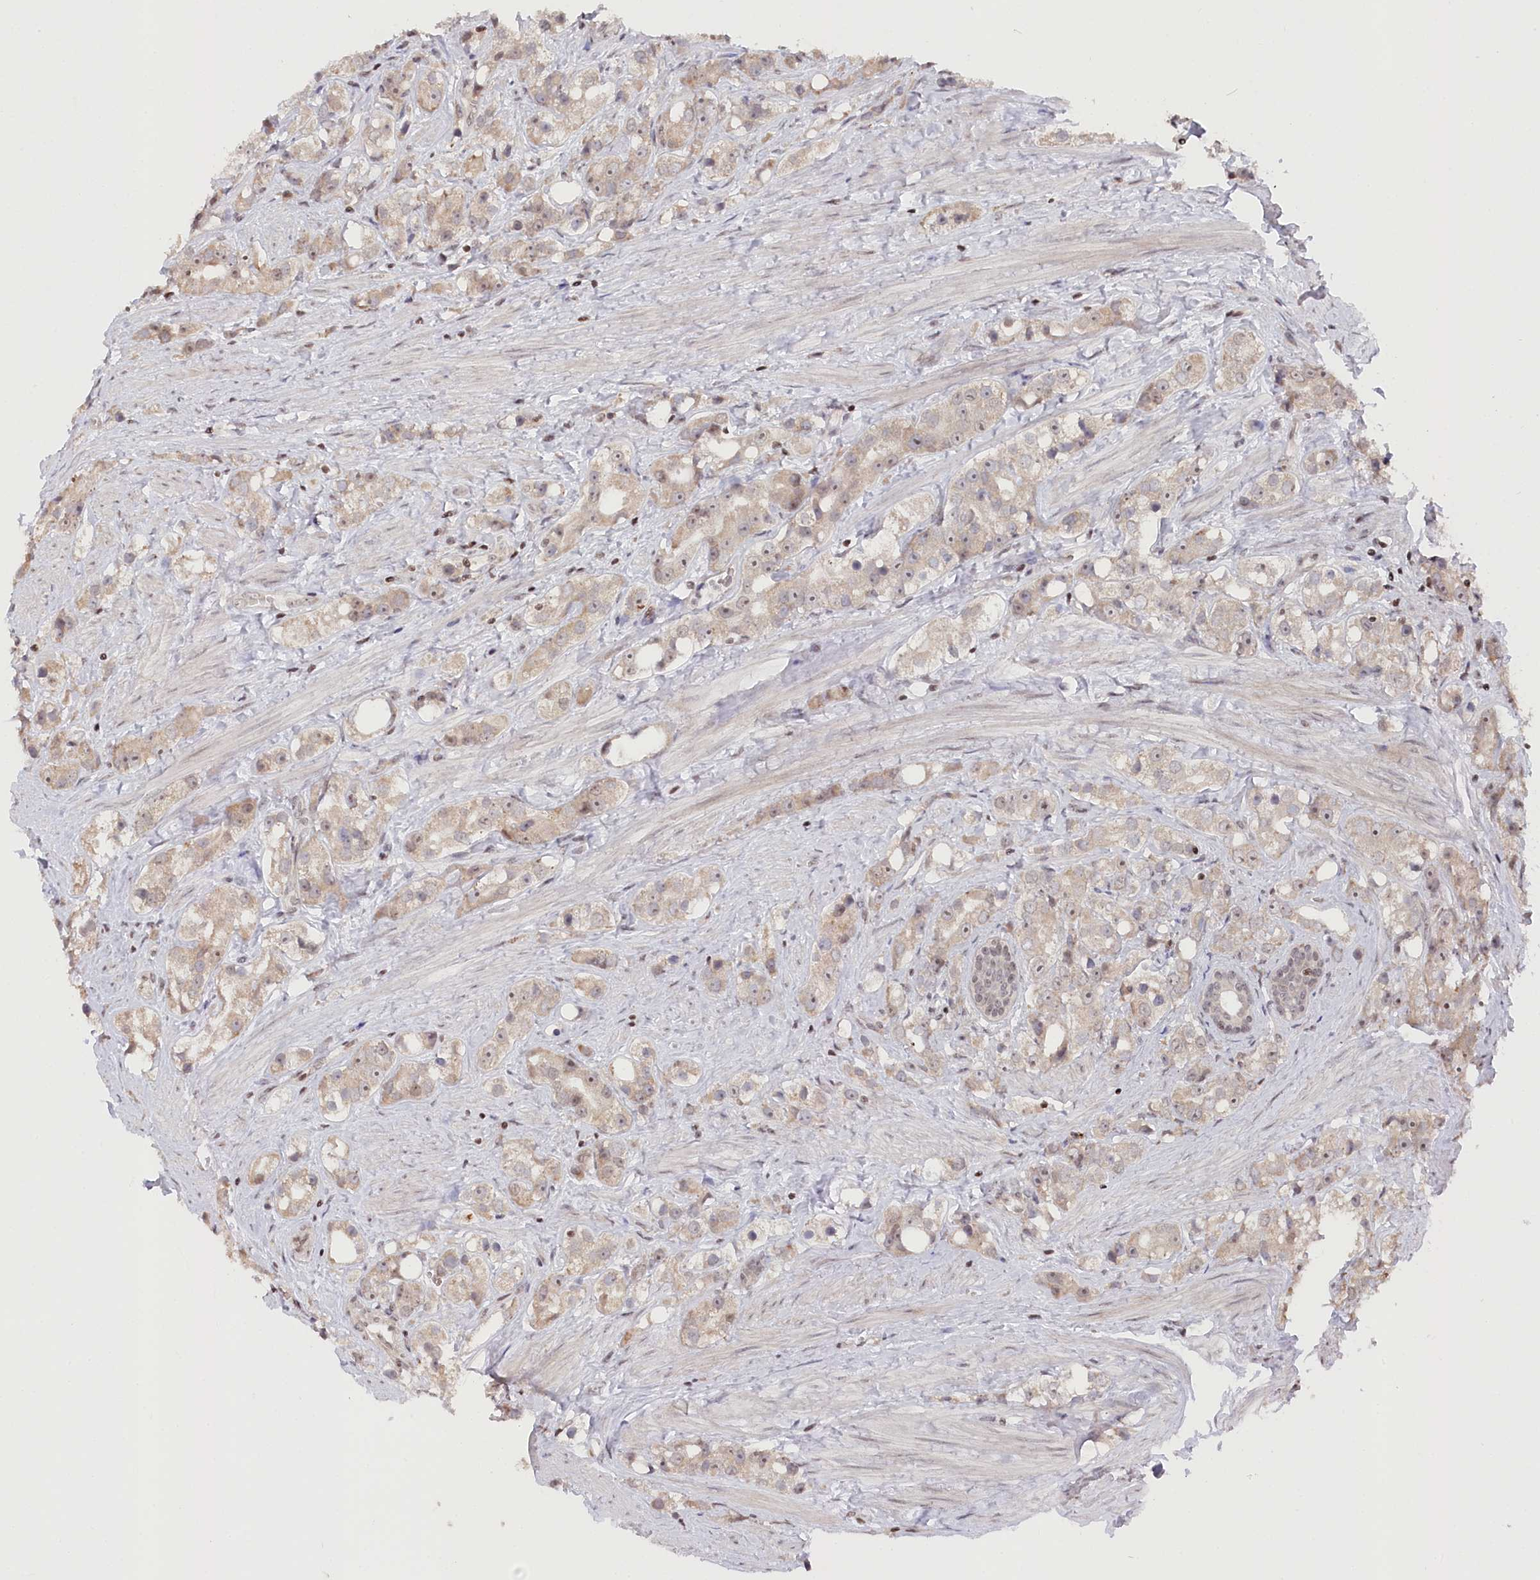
{"staining": {"intensity": "weak", "quantity": "<25%", "location": "cytoplasmic/membranous,nuclear"}, "tissue": "prostate cancer", "cell_type": "Tumor cells", "image_type": "cancer", "snomed": [{"axis": "morphology", "description": "Adenocarcinoma, NOS"}, {"axis": "topography", "description": "Prostate"}], "caption": "Adenocarcinoma (prostate) was stained to show a protein in brown. There is no significant positivity in tumor cells.", "gene": "CGGBP1", "patient": {"sex": "male", "age": 79}}